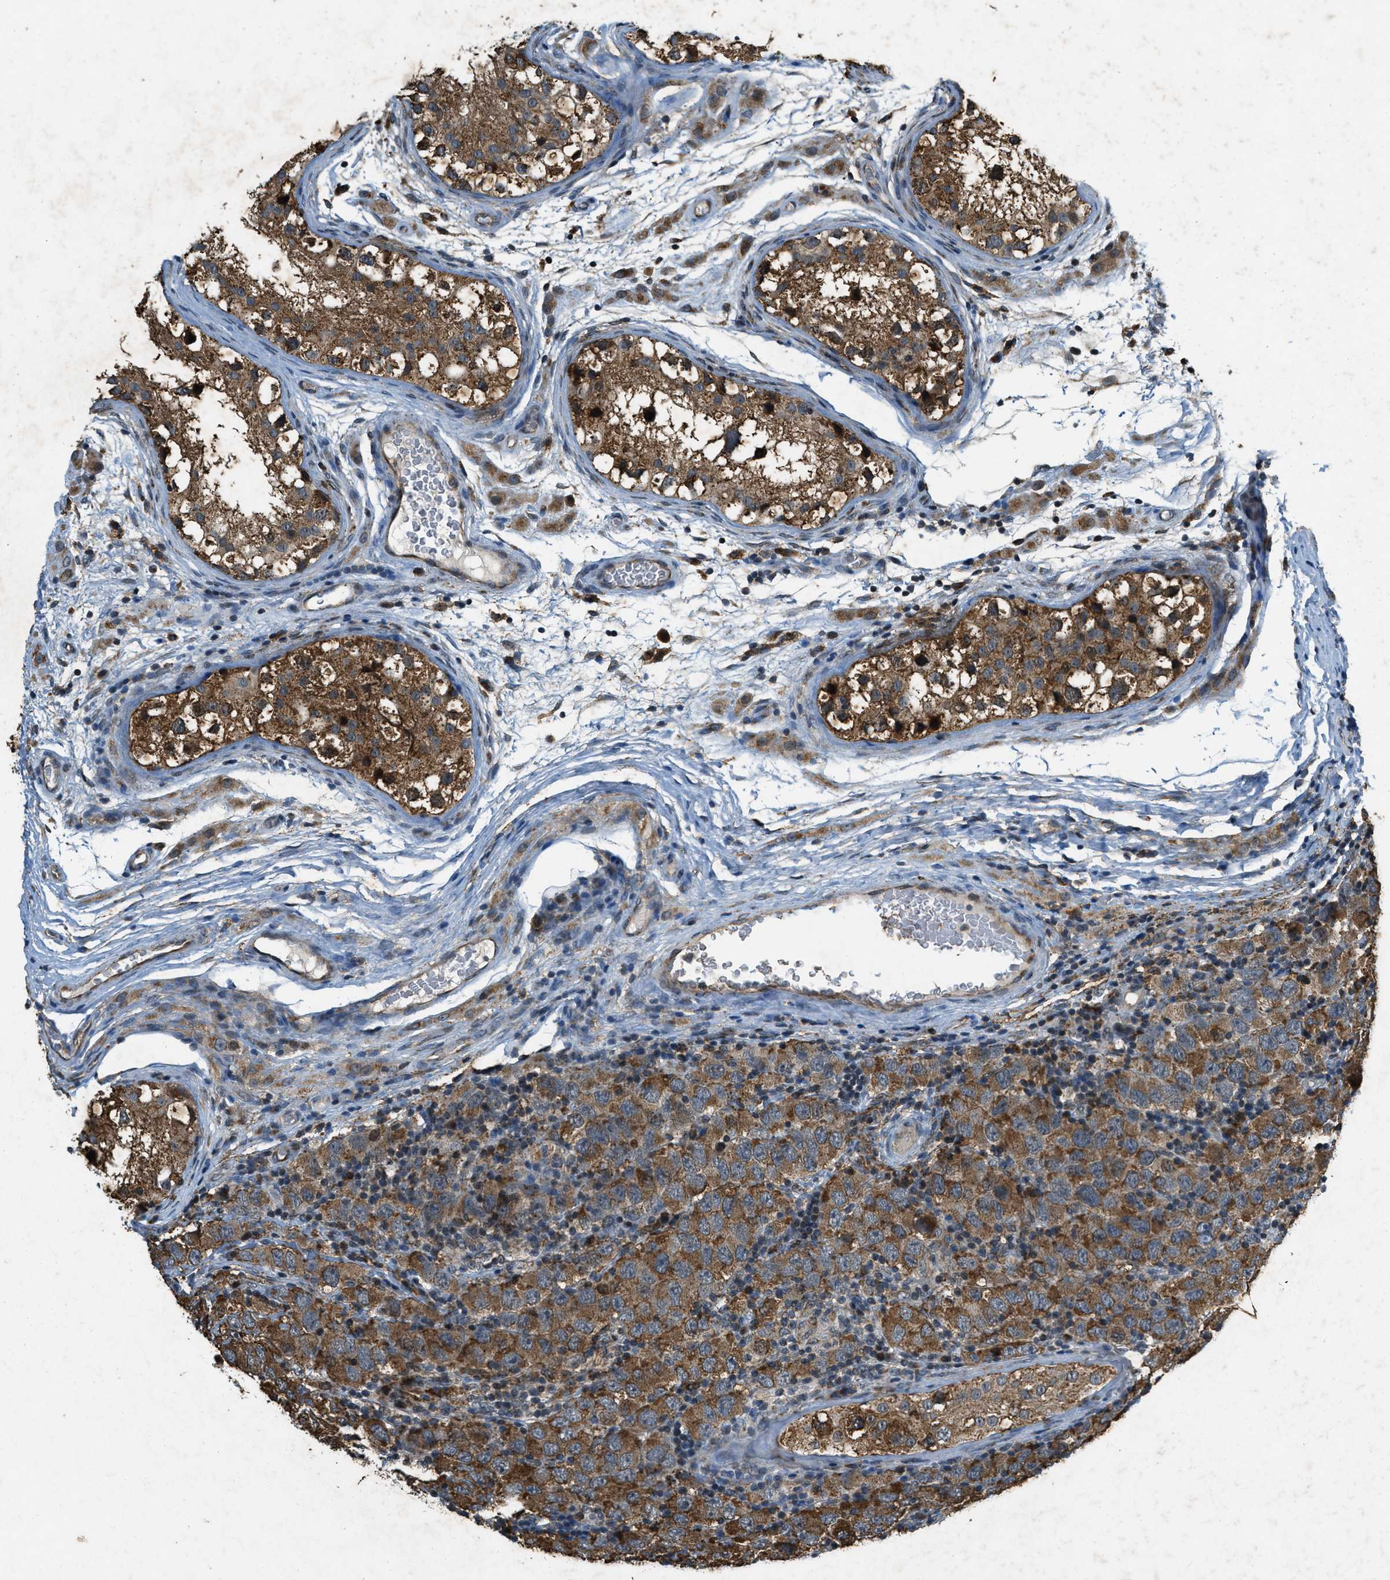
{"staining": {"intensity": "moderate", "quantity": ">75%", "location": "cytoplasmic/membranous"}, "tissue": "testis cancer", "cell_type": "Tumor cells", "image_type": "cancer", "snomed": [{"axis": "morphology", "description": "Carcinoma, Embryonal, NOS"}, {"axis": "topography", "description": "Testis"}], "caption": "Moderate cytoplasmic/membranous protein expression is seen in approximately >75% of tumor cells in testis cancer.", "gene": "PPP1R15A", "patient": {"sex": "male", "age": 21}}